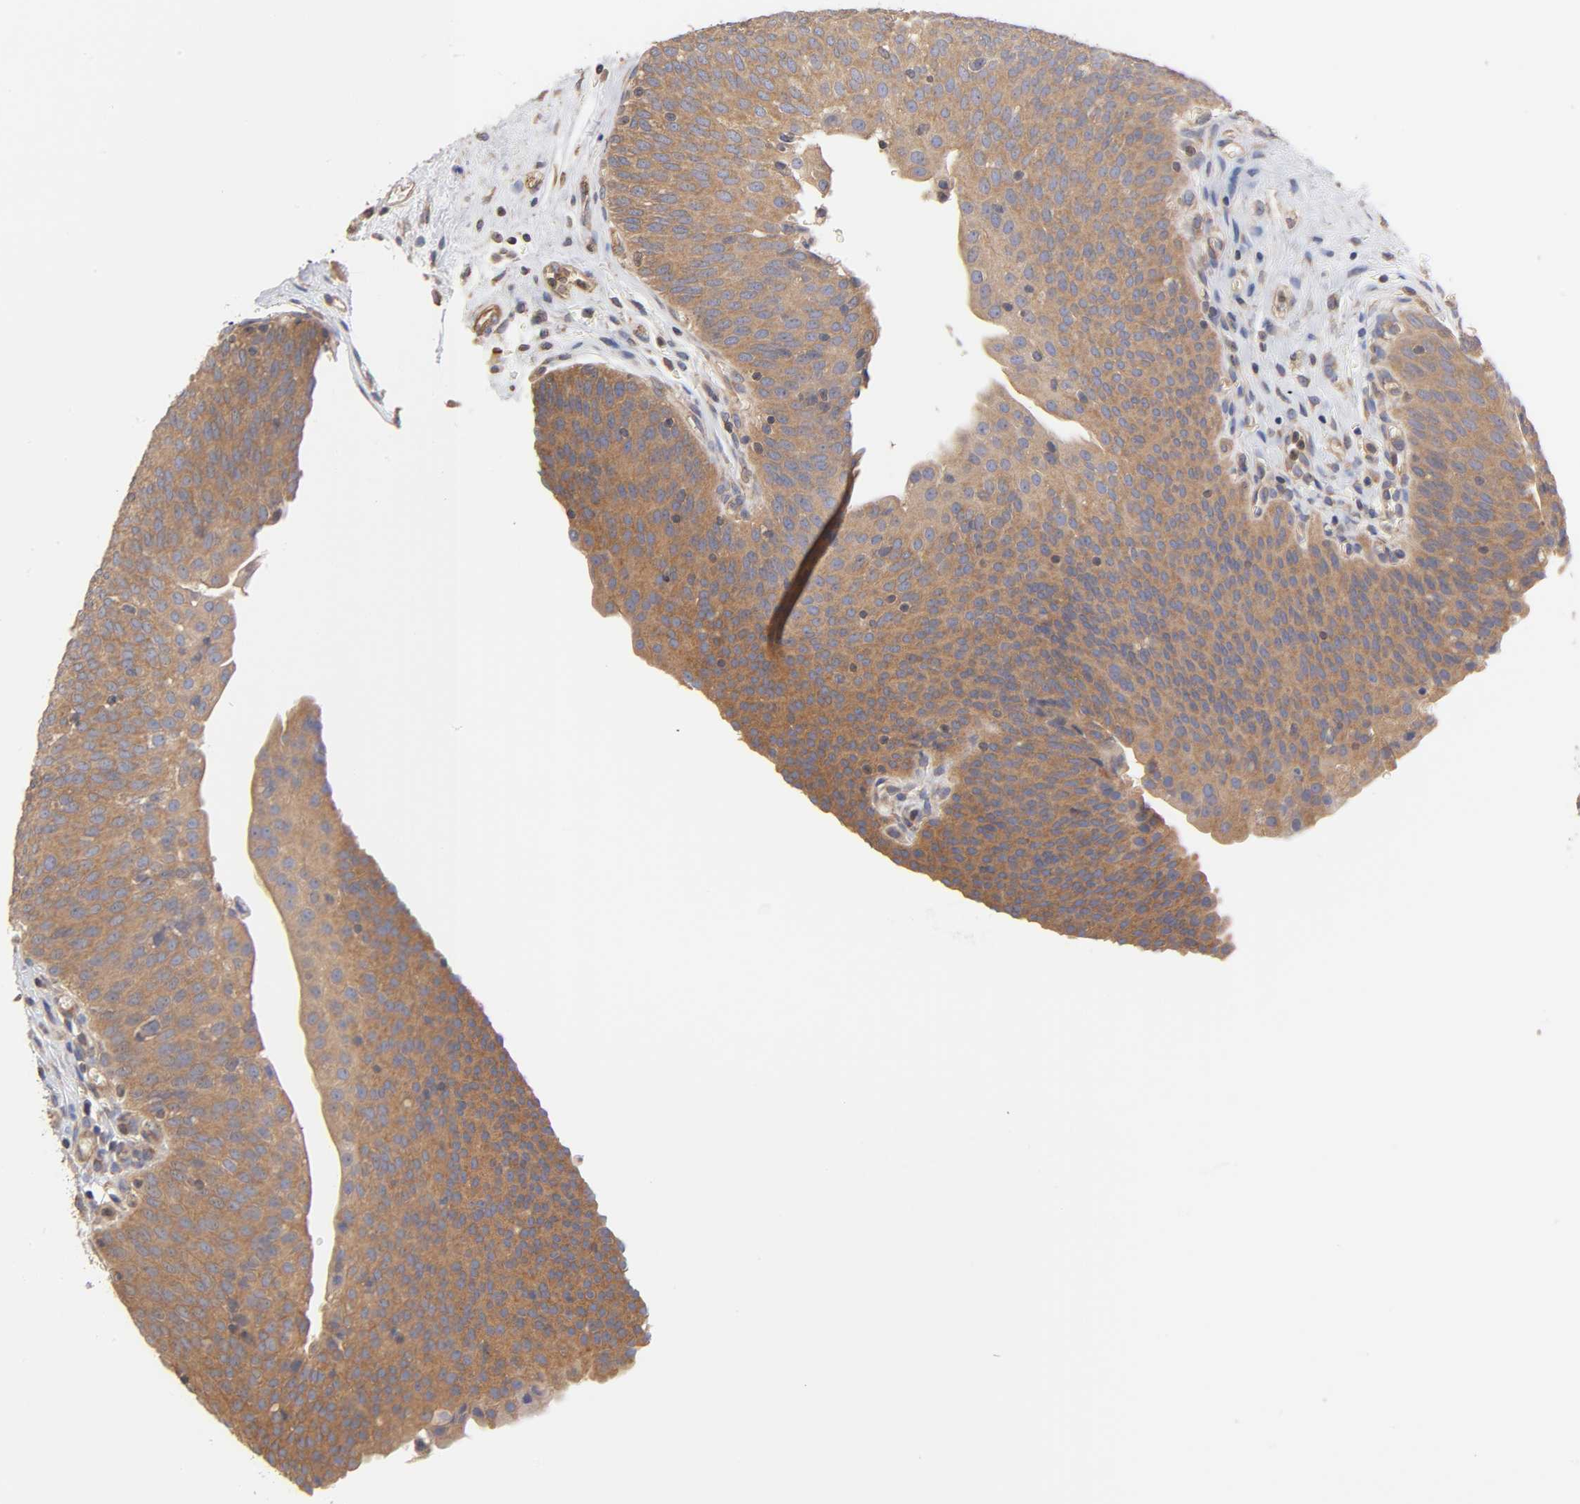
{"staining": {"intensity": "moderate", "quantity": ">75%", "location": "cytoplasmic/membranous"}, "tissue": "urinary bladder", "cell_type": "Urothelial cells", "image_type": "normal", "snomed": [{"axis": "morphology", "description": "Normal tissue, NOS"}, {"axis": "morphology", "description": "Dysplasia, NOS"}, {"axis": "topography", "description": "Urinary bladder"}], "caption": "Urinary bladder stained with IHC displays moderate cytoplasmic/membranous positivity in approximately >75% of urothelial cells.", "gene": "STRN3", "patient": {"sex": "male", "age": 35}}